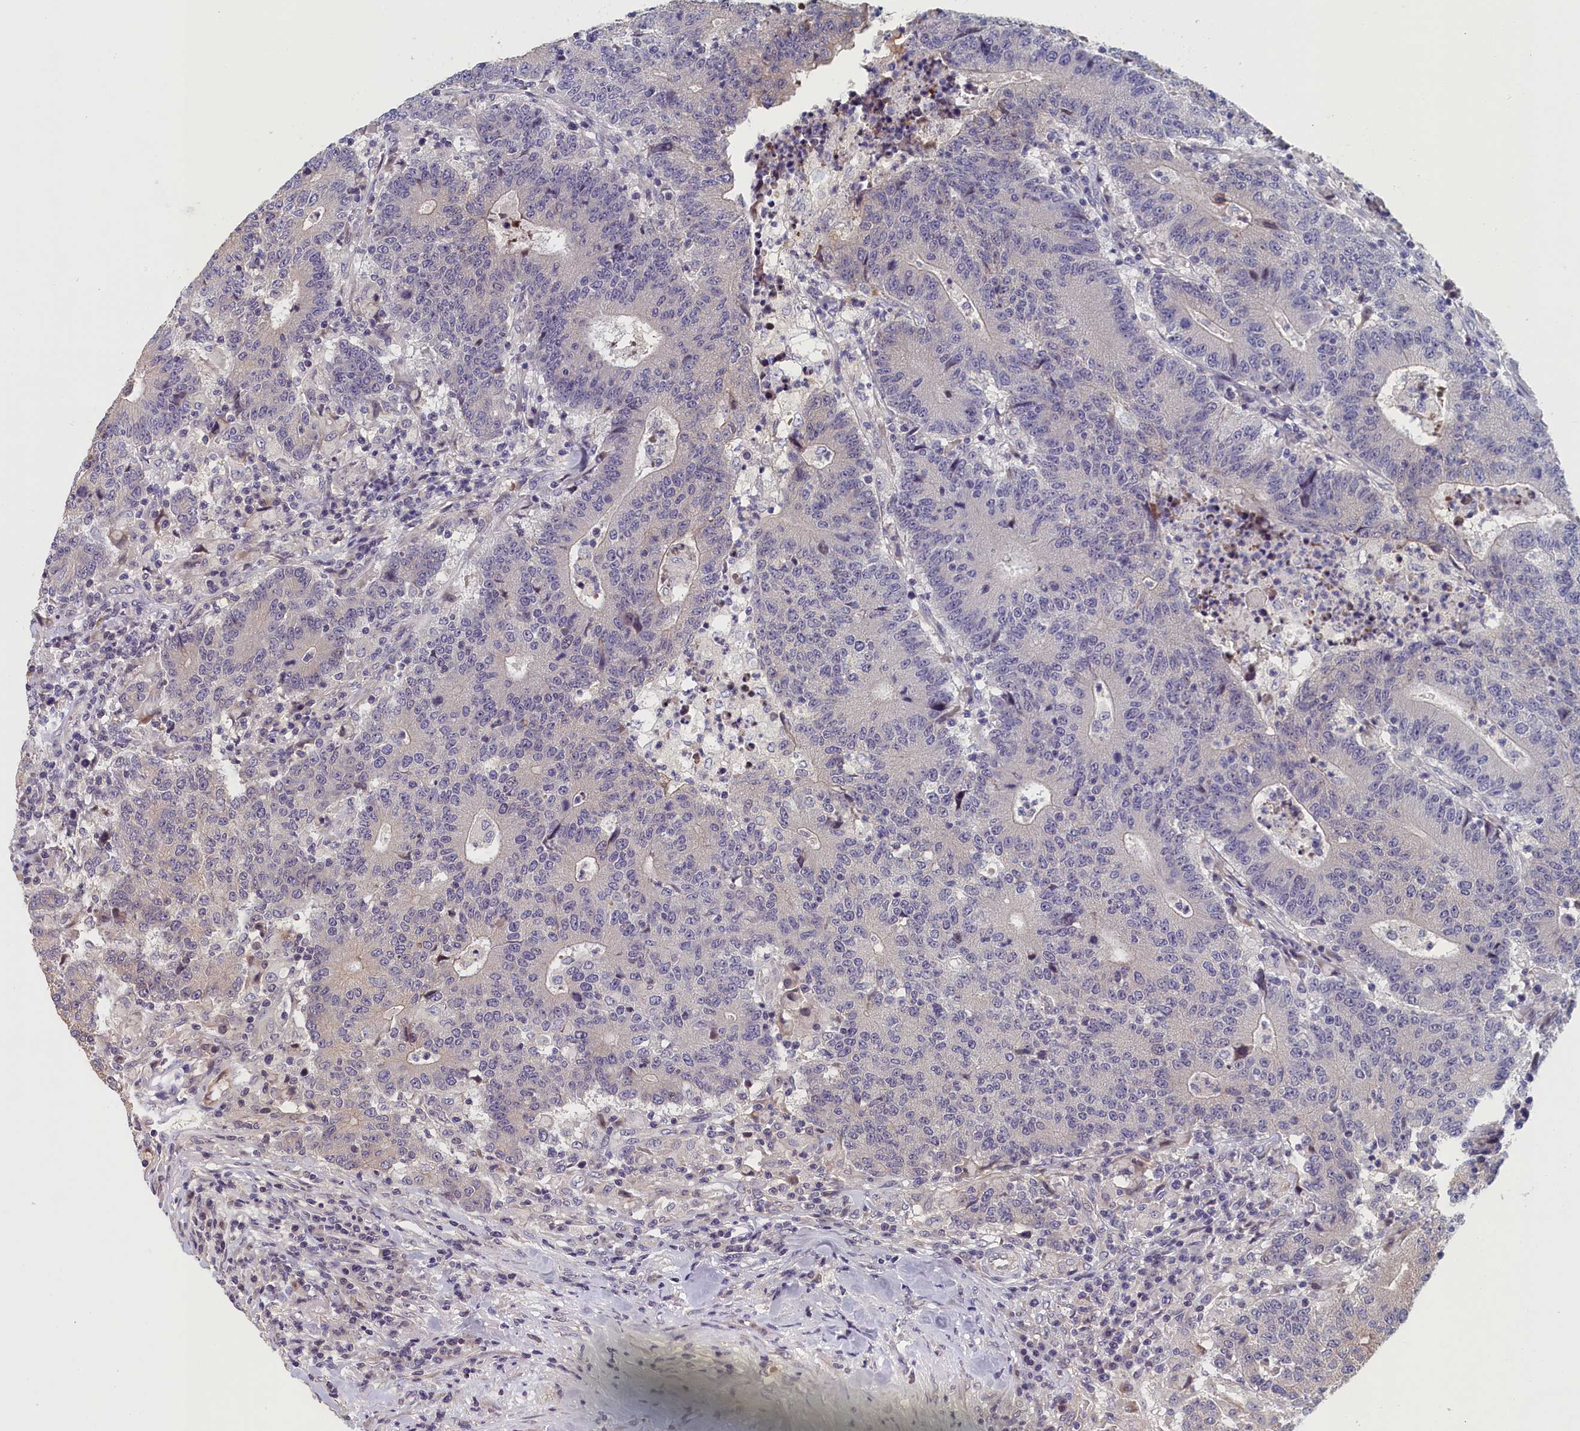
{"staining": {"intensity": "negative", "quantity": "none", "location": "none"}, "tissue": "colorectal cancer", "cell_type": "Tumor cells", "image_type": "cancer", "snomed": [{"axis": "morphology", "description": "Adenocarcinoma, NOS"}, {"axis": "topography", "description": "Colon"}], "caption": "Colorectal cancer (adenocarcinoma) was stained to show a protein in brown. There is no significant expression in tumor cells.", "gene": "TMEM116", "patient": {"sex": "female", "age": 75}}